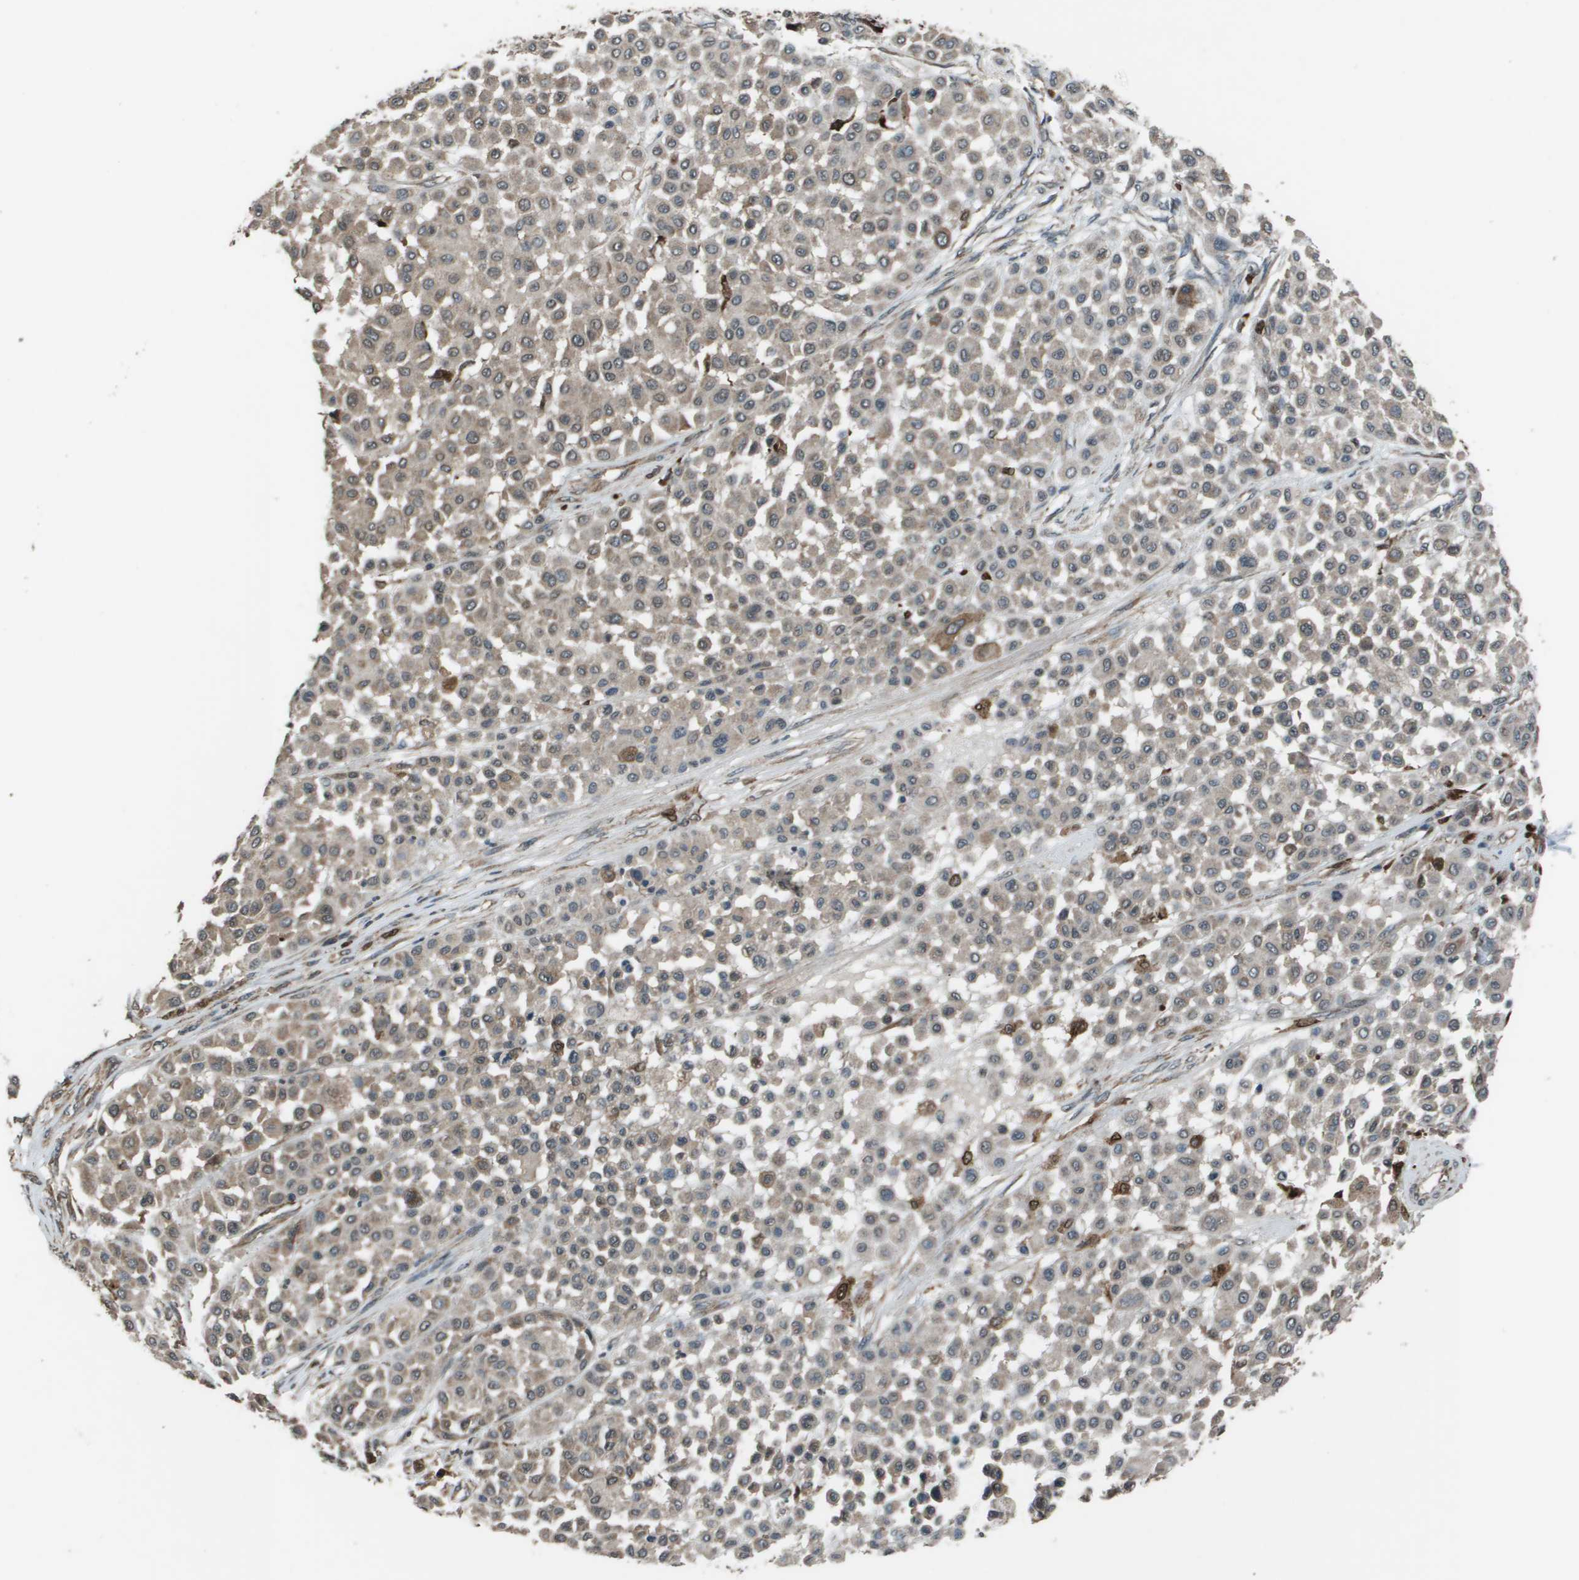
{"staining": {"intensity": "weak", "quantity": "<25%", "location": "cytoplasmic/membranous"}, "tissue": "melanoma", "cell_type": "Tumor cells", "image_type": "cancer", "snomed": [{"axis": "morphology", "description": "Malignant melanoma, Metastatic site"}, {"axis": "topography", "description": "Soft tissue"}], "caption": "DAB immunohistochemical staining of human malignant melanoma (metastatic site) reveals no significant staining in tumor cells.", "gene": "GOSR2", "patient": {"sex": "male", "age": 41}}